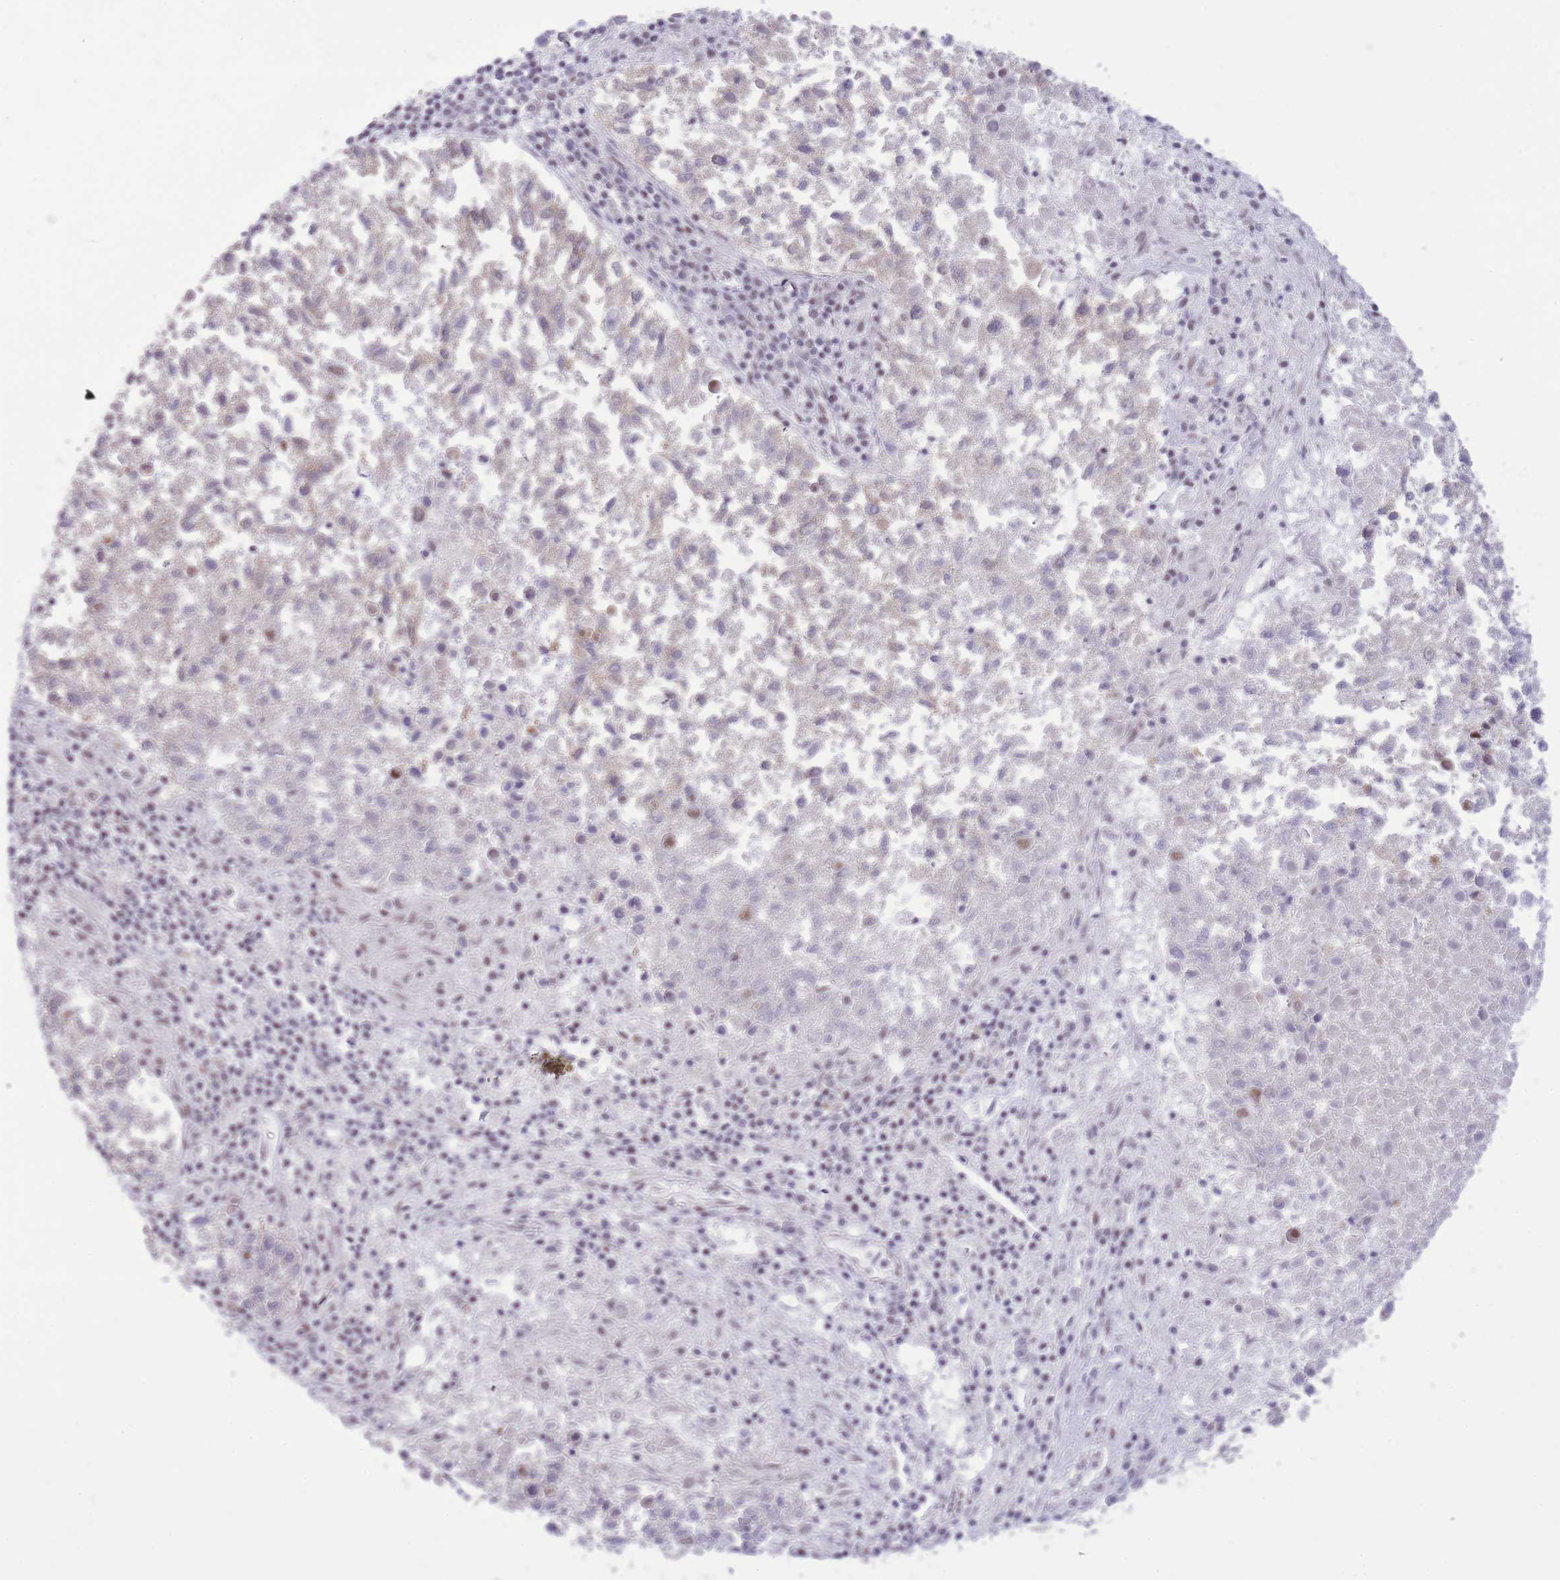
{"staining": {"intensity": "moderate", "quantity": "<25%", "location": "nuclear"}, "tissue": "lung cancer", "cell_type": "Tumor cells", "image_type": "cancer", "snomed": [{"axis": "morphology", "description": "Squamous cell carcinoma, NOS"}, {"axis": "topography", "description": "Lung"}], "caption": "Immunohistochemical staining of lung squamous cell carcinoma reveals low levels of moderate nuclear protein expression in approximately <25% of tumor cells.", "gene": "ZBED5", "patient": {"sex": "male", "age": 73}}